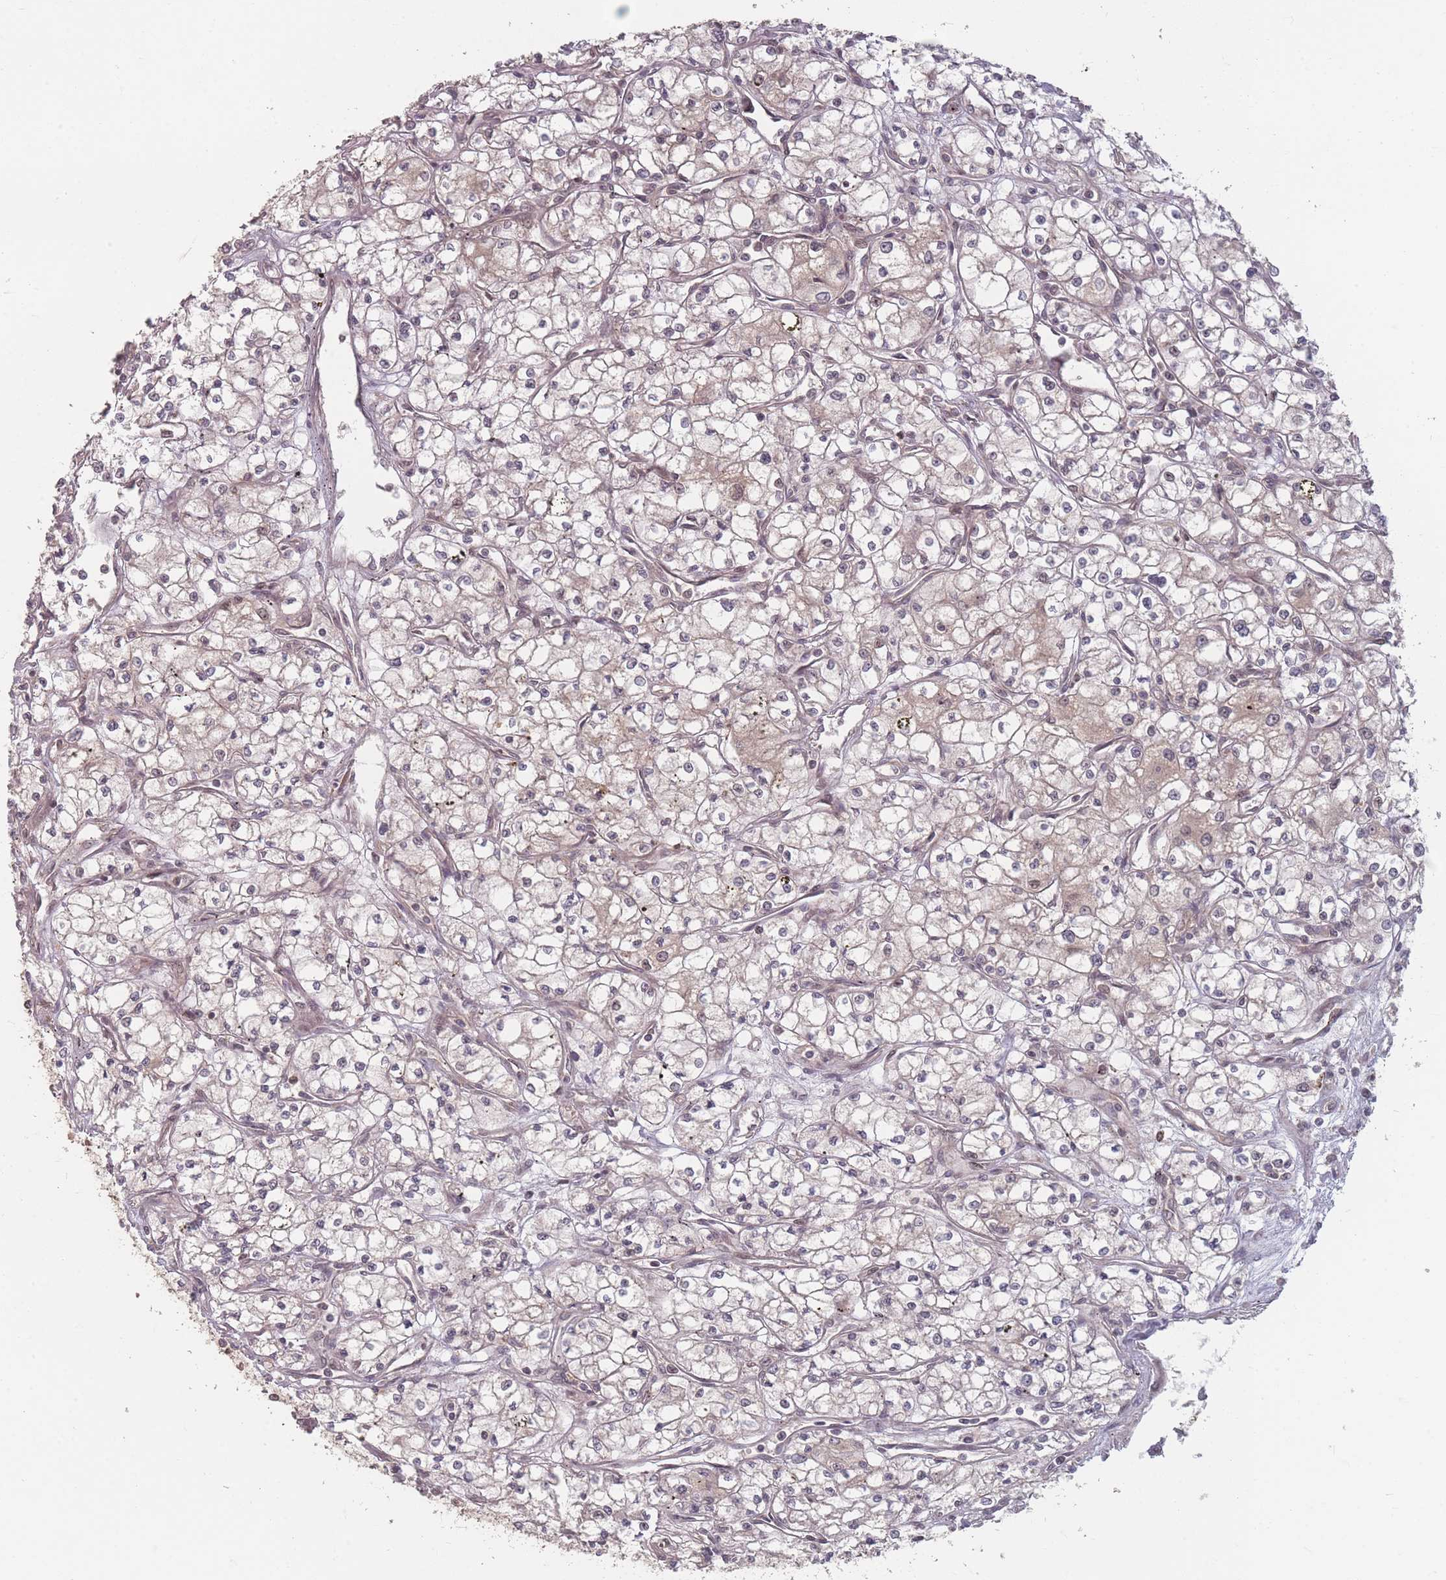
{"staining": {"intensity": "weak", "quantity": "<25%", "location": "cytoplasmic/membranous"}, "tissue": "renal cancer", "cell_type": "Tumor cells", "image_type": "cancer", "snomed": [{"axis": "morphology", "description": "Adenocarcinoma, NOS"}, {"axis": "topography", "description": "Kidney"}], "caption": "IHC micrograph of neoplastic tissue: human renal cancer (adenocarcinoma) stained with DAB exhibits no significant protein positivity in tumor cells.", "gene": "HAGH", "patient": {"sex": "male", "age": 59}}